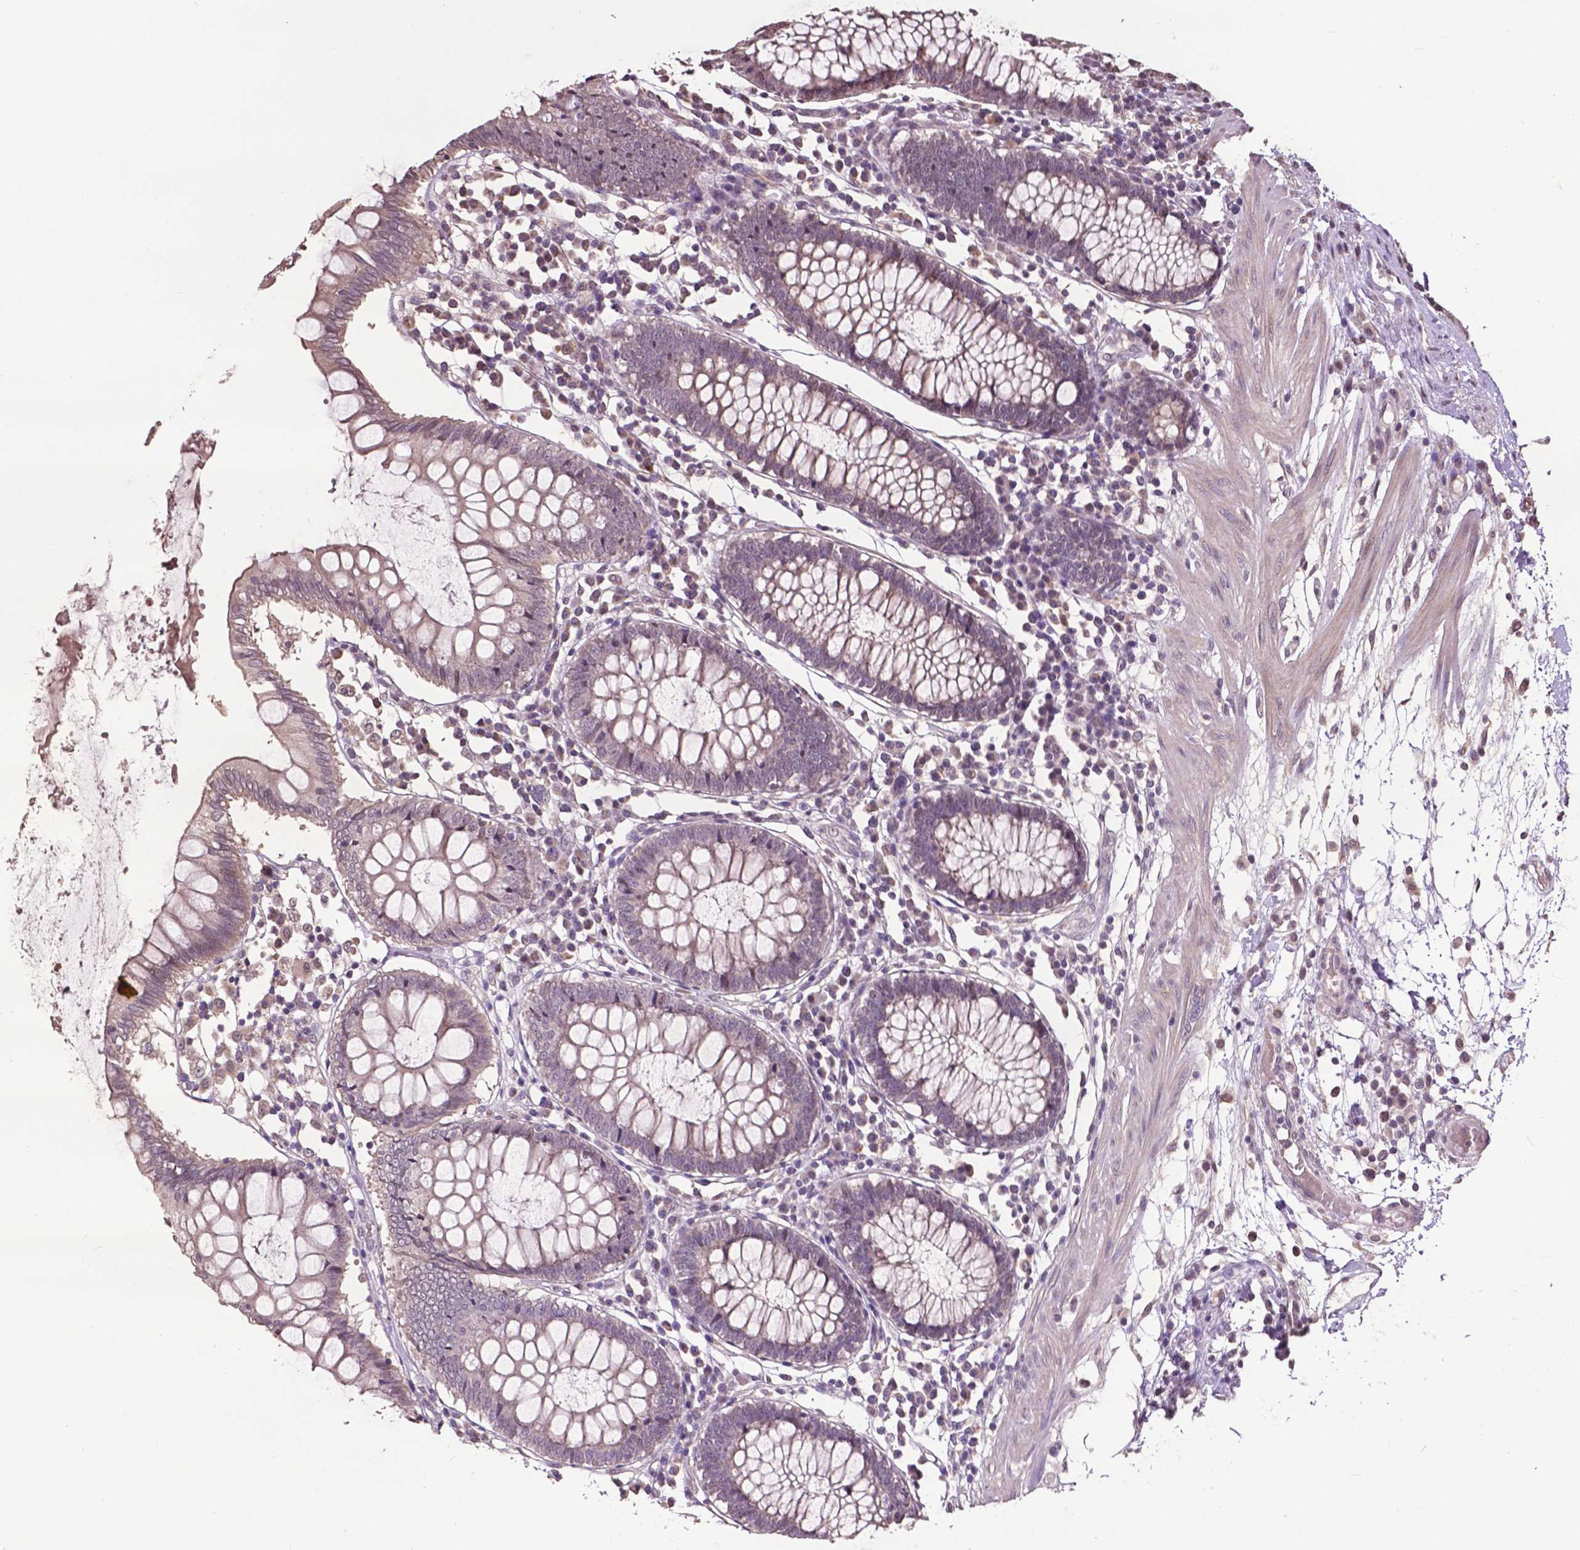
{"staining": {"intensity": "weak", "quantity": ">75%", "location": "cytoplasmic/membranous"}, "tissue": "colon", "cell_type": "Endothelial cells", "image_type": "normal", "snomed": [{"axis": "morphology", "description": "Normal tissue, NOS"}, {"axis": "morphology", "description": "Adenocarcinoma, NOS"}, {"axis": "topography", "description": "Colon"}], "caption": "A low amount of weak cytoplasmic/membranous expression is identified in approximately >75% of endothelial cells in unremarkable colon. (brown staining indicates protein expression, while blue staining denotes nuclei).", "gene": "GLRA2", "patient": {"sex": "male", "age": 83}}